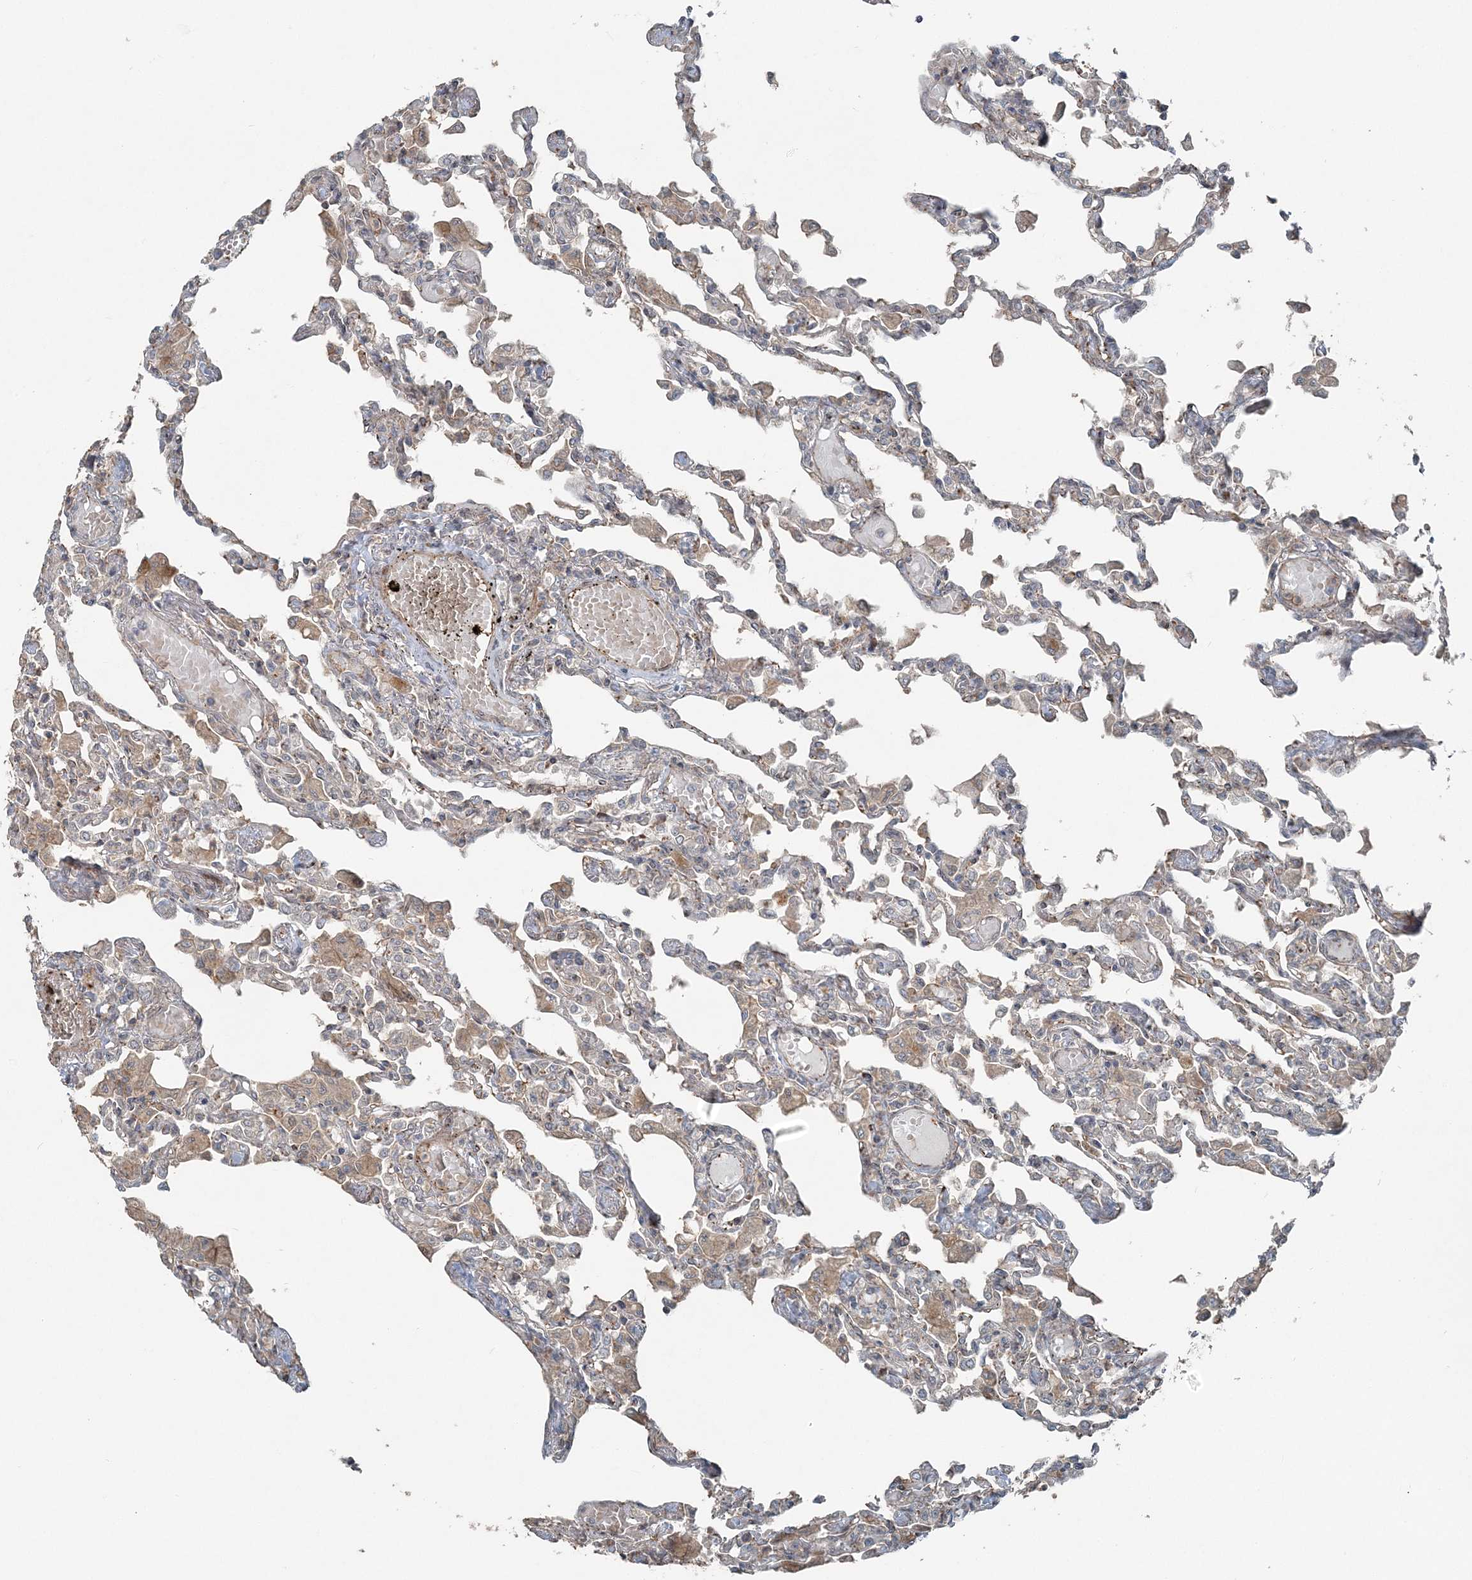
{"staining": {"intensity": "negative", "quantity": "none", "location": "none"}, "tissue": "lung", "cell_type": "Alveolar cells", "image_type": "normal", "snomed": [{"axis": "morphology", "description": "Normal tissue, NOS"}, {"axis": "topography", "description": "Bronchus"}, {"axis": "topography", "description": "Lung"}], "caption": "Immunohistochemical staining of unremarkable human lung shows no significant positivity in alveolar cells.", "gene": "FBXL17", "patient": {"sex": "female", "age": 49}}